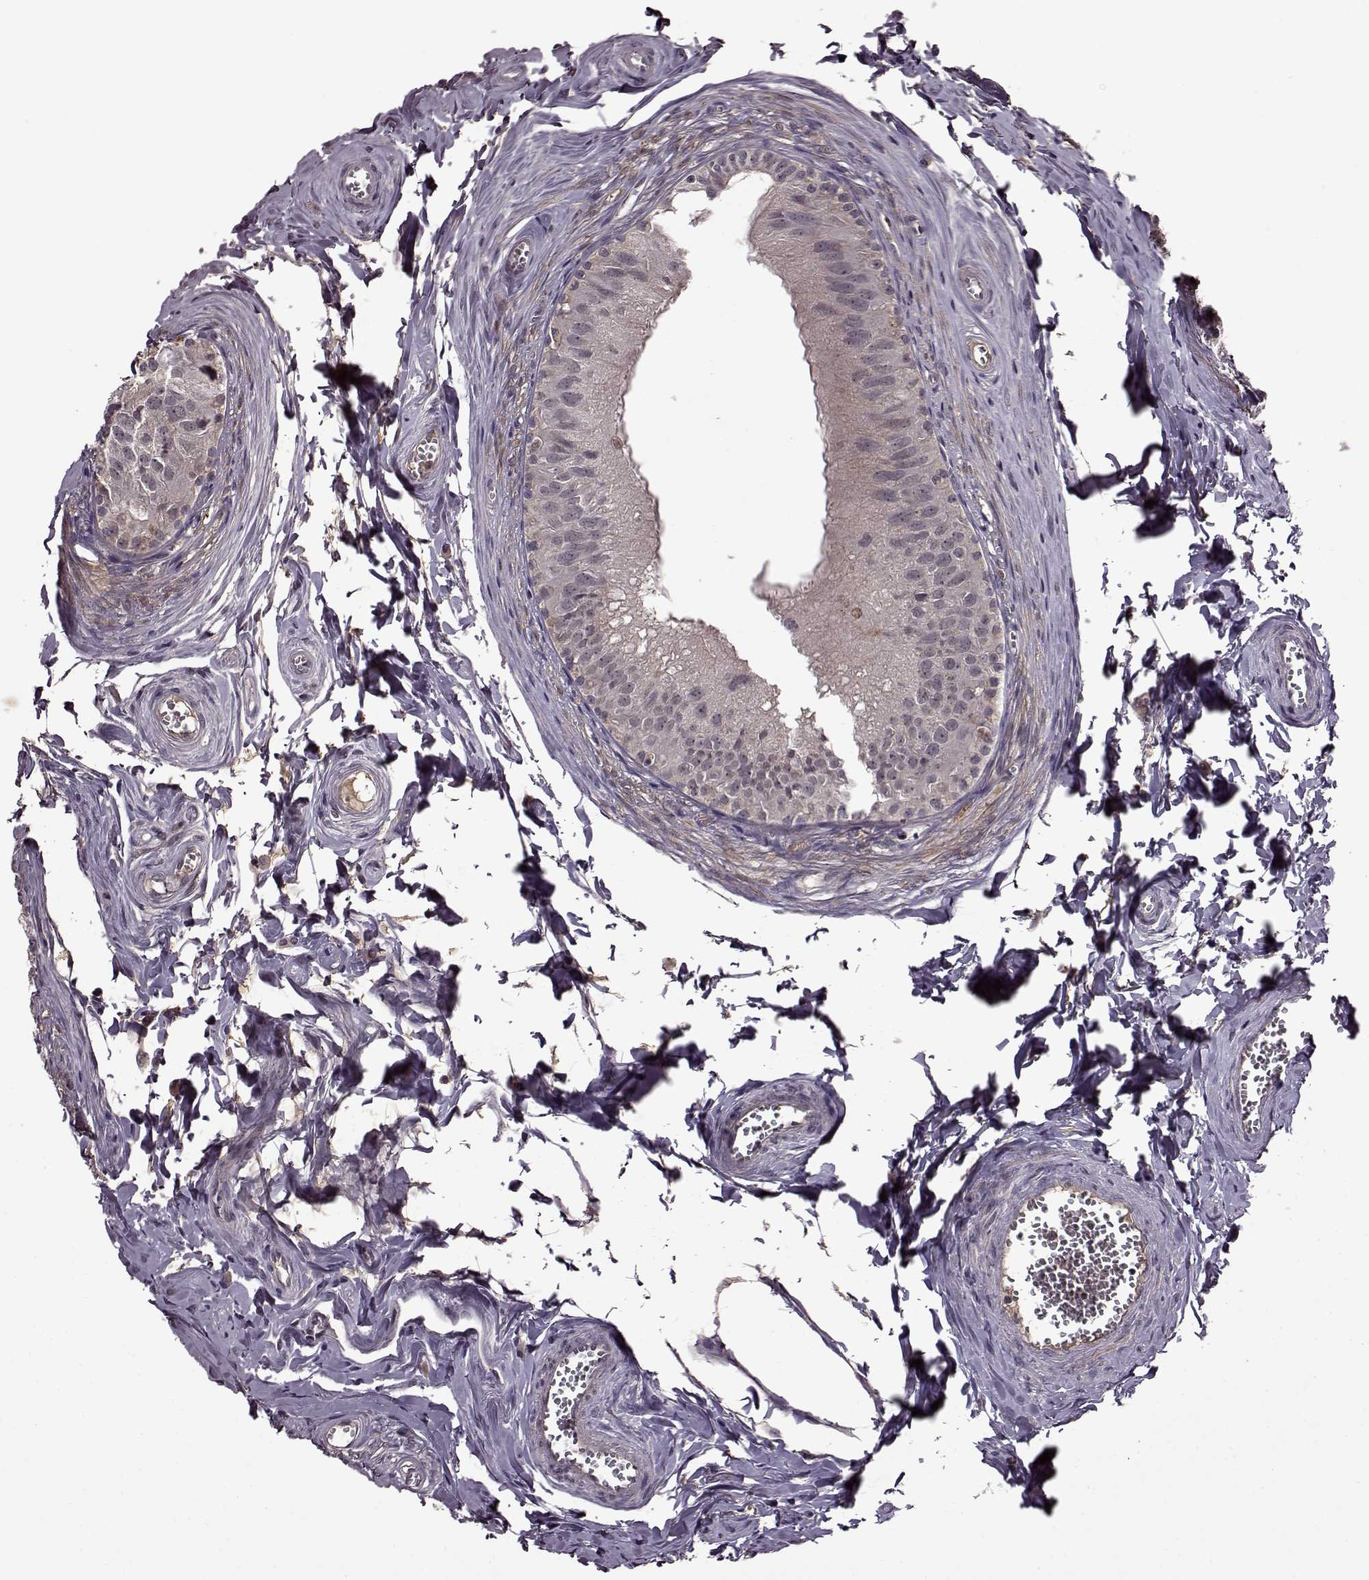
{"staining": {"intensity": "weak", "quantity": "<25%", "location": "cytoplasmic/membranous"}, "tissue": "epididymis", "cell_type": "Glandular cells", "image_type": "normal", "snomed": [{"axis": "morphology", "description": "Normal tissue, NOS"}, {"axis": "topography", "description": "Epididymis"}], "caption": "A high-resolution micrograph shows immunohistochemistry (IHC) staining of unremarkable epididymis, which demonstrates no significant staining in glandular cells.", "gene": "MAIP1", "patient": {"sex": "male", "age": 45}}